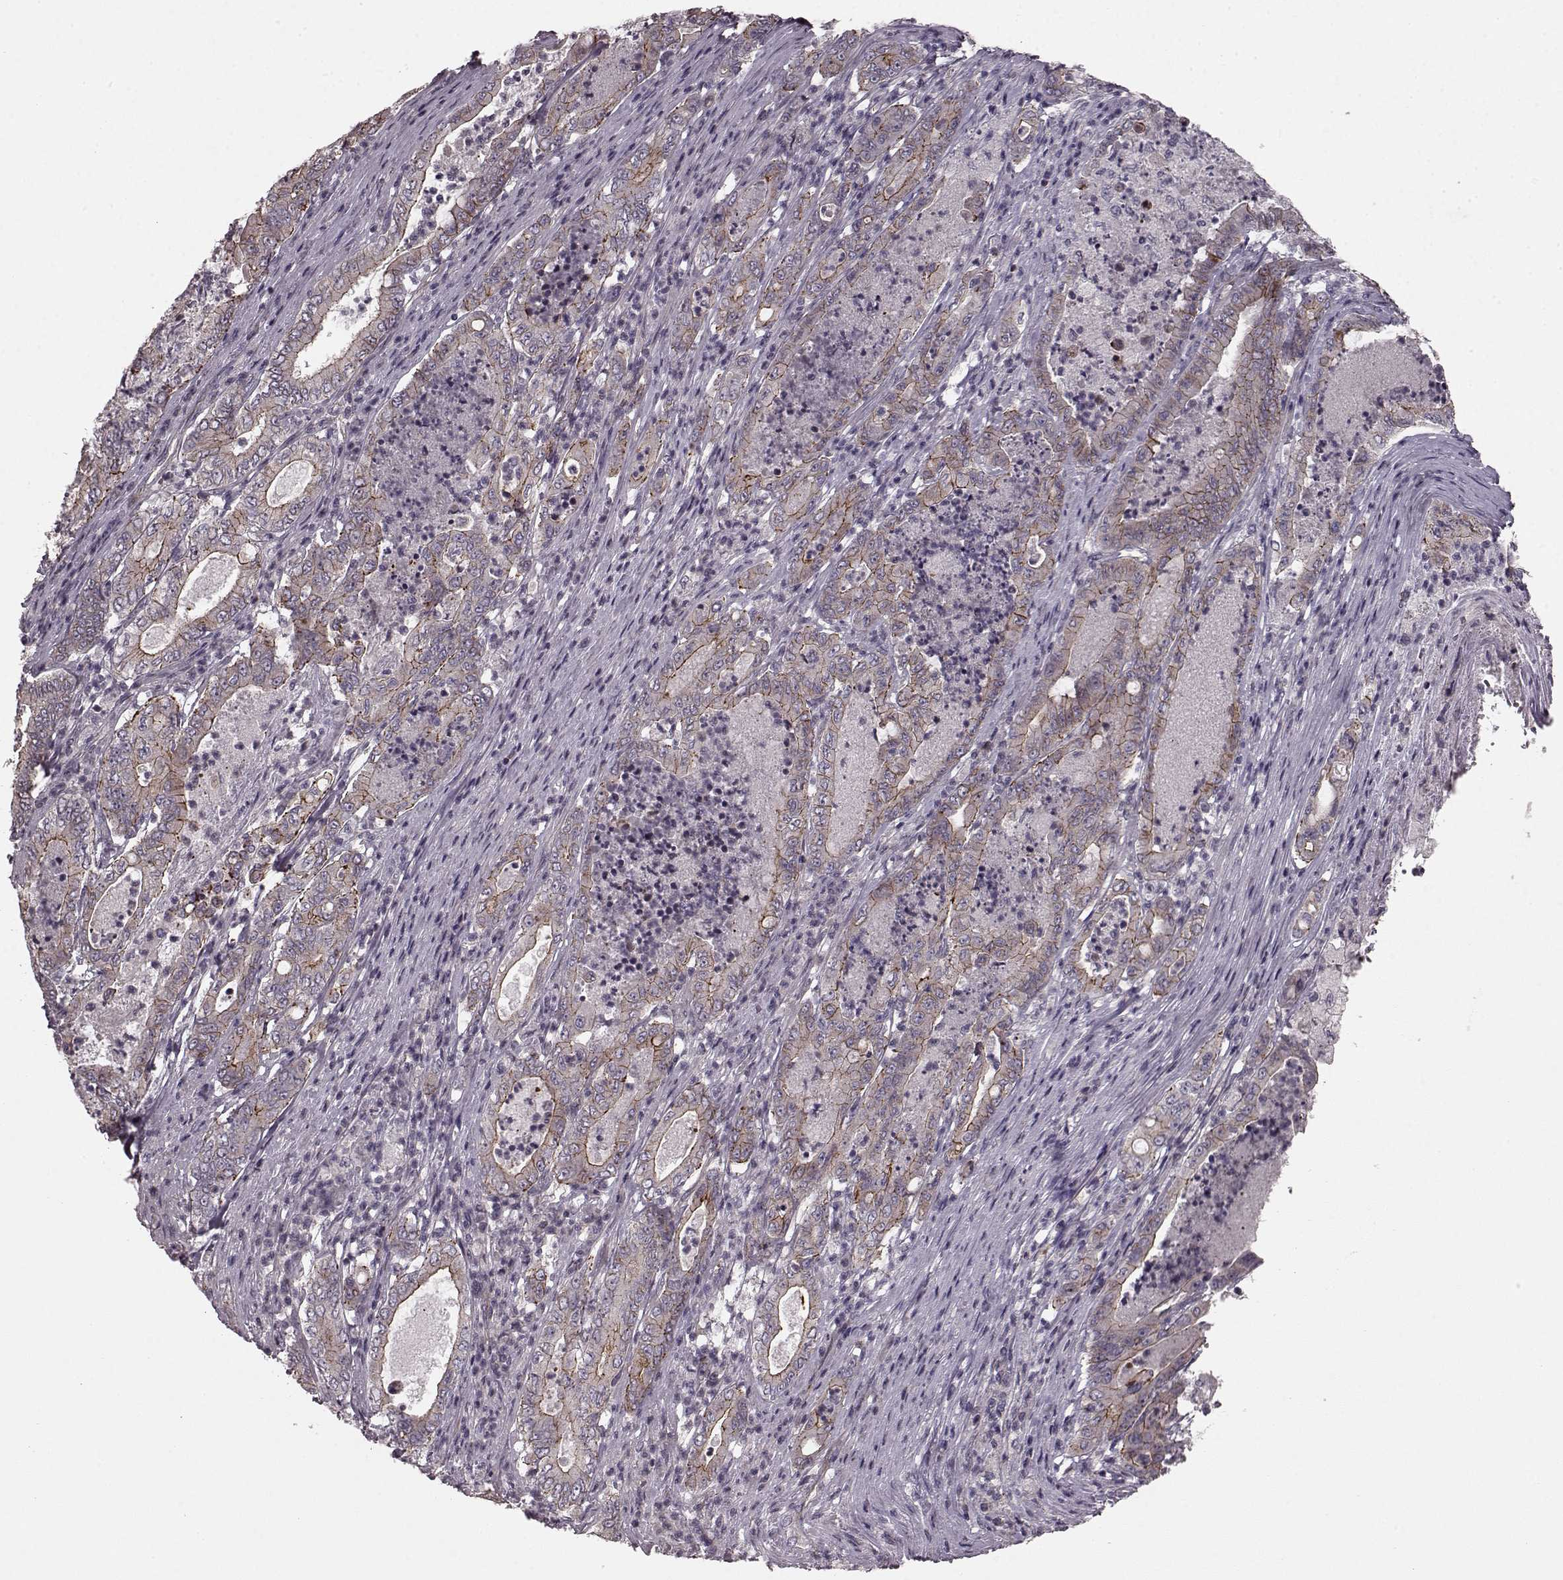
{"staining": {"intensity": "moderate", "quantity": "25%-75%", "location": "cytoplasmic/membranous"}, "tissue": "pancreatic cancer", "cell_type": "Tumor cells", "image_type": "cancer", "snomed": [{"axis": "morphology", "description": "Adenocarcinoma, NOS"}, {"axis": "topography", "description": "Pancreas"}], "caption": "A brown stain labels moderate cytoplasmic/membranous positivity of a protein in human pancreatic adenocarcinoma tumor cells. Nuclei are stained in blue.", "gene": "SLC22A18", "patient": {"sex": "male", "age": 71}}